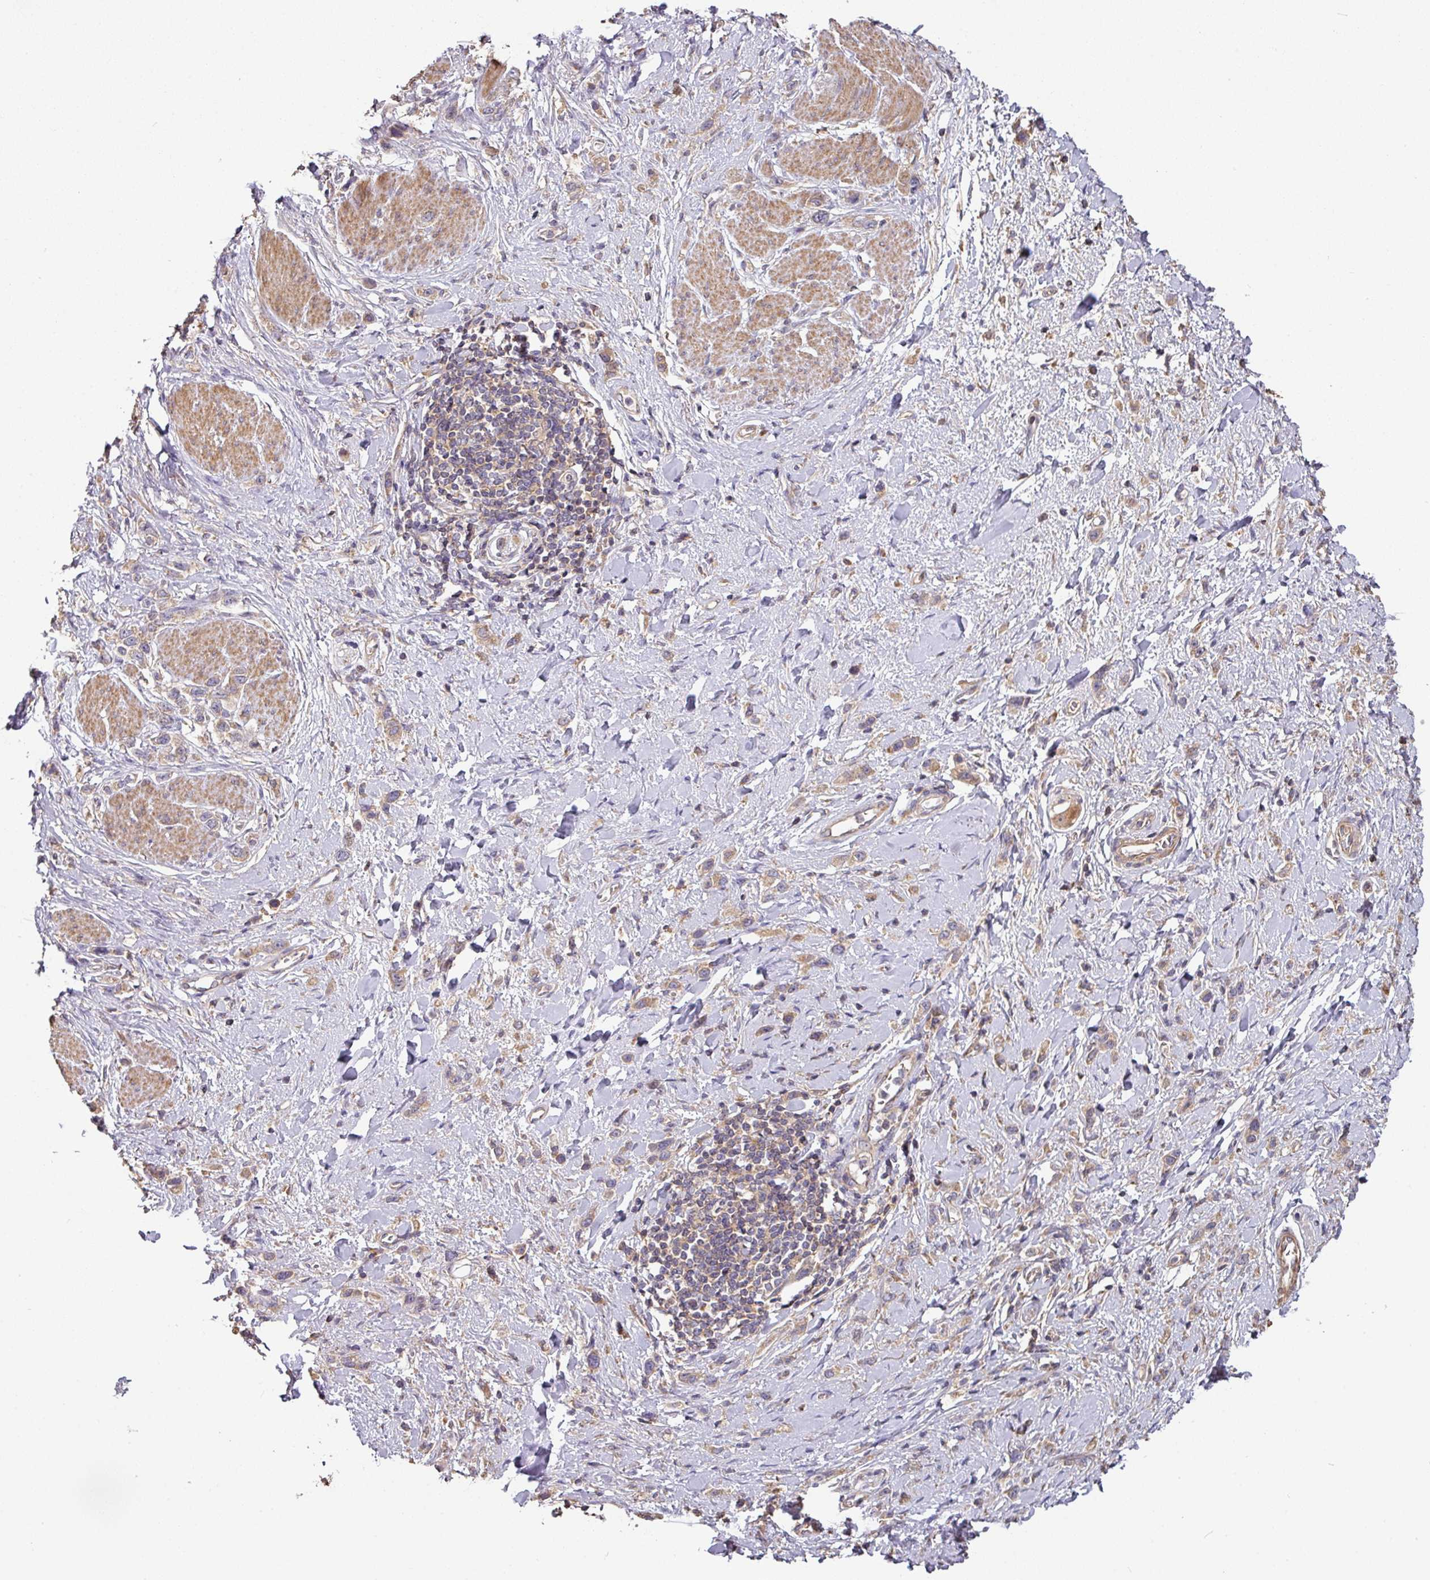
{"staining": {"intensity": "weak", "quantity": ">75%", "location": "cytoplasmic/membranous"}, "tissue": "stomach cancer", "cell_type": "Tumor cells", "image_type": "cancer", "snomed": [{"axis": "morphology", "description": "Adenocarcinoma, NOS"}, {"axis": "topography", "description": "Stomach"}], "caption": "This histopathology image reveals stomach cancer stained with immunohistochemistry (IHC) to label a protein in brown. The cytoplasmic/membranous of tumor cells show weak positivity for the protein. Nuclei are counter-stained blue.", "gene": "SIK1", "patient": {"sex": "female", "age": 65}}